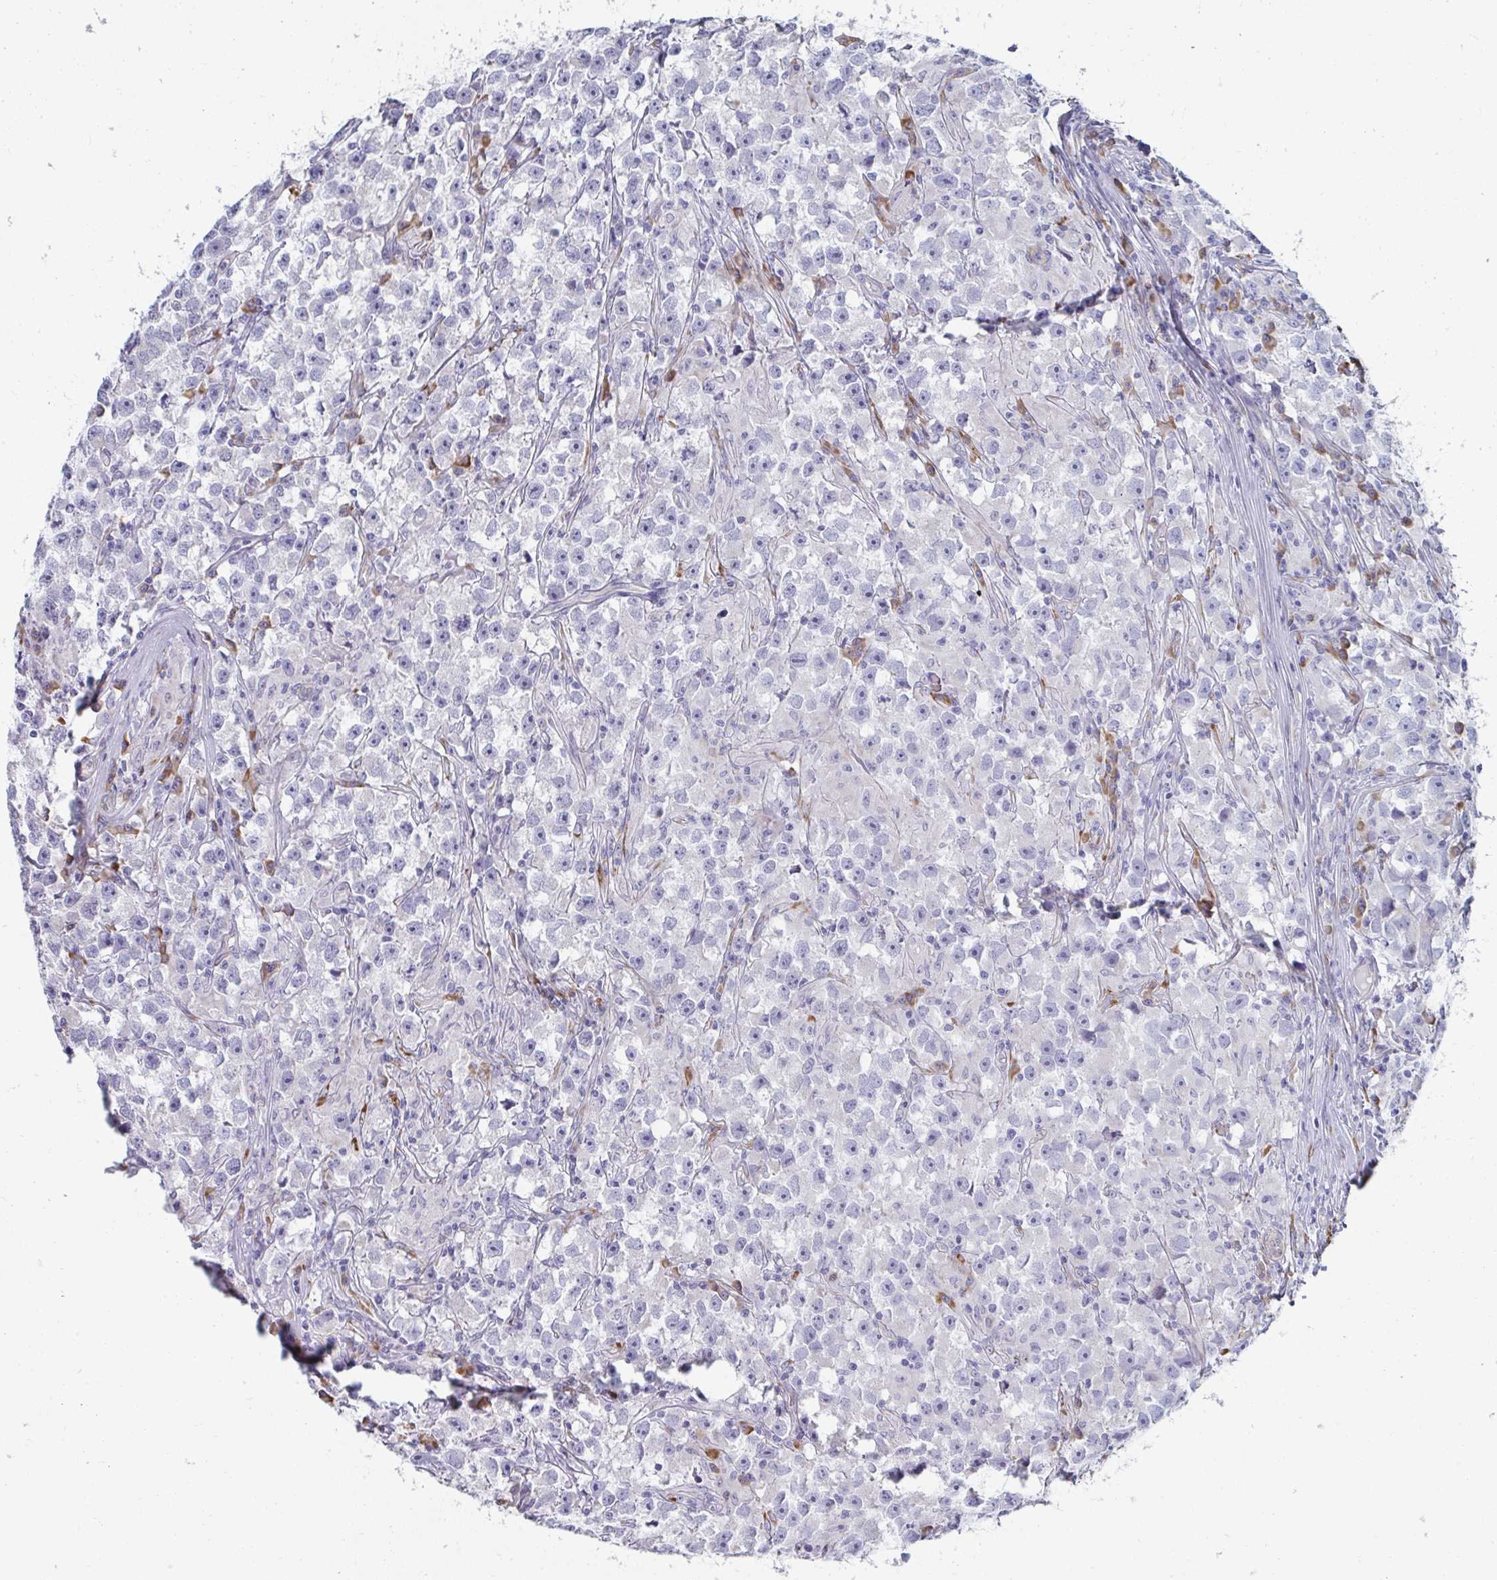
{"staining": {"intensity": "negative", "quantity": "none", "location": "none"}, "tissue": "testis cancer", "cell_type": "Tumor cells", "image_type": "cancer", "snomed": [{"axis": "morphology", "description": "Seminoma, NOS"}, {"axis": "topography", "description": "Testis"}], "caption": "This is a micrograph of immunohistochemistry (IHC) staining of testis seminoma, which shows no expression in tumor cells.", "gene": "SHROOM1", "patient": {"sex": "male", "age": 33}}